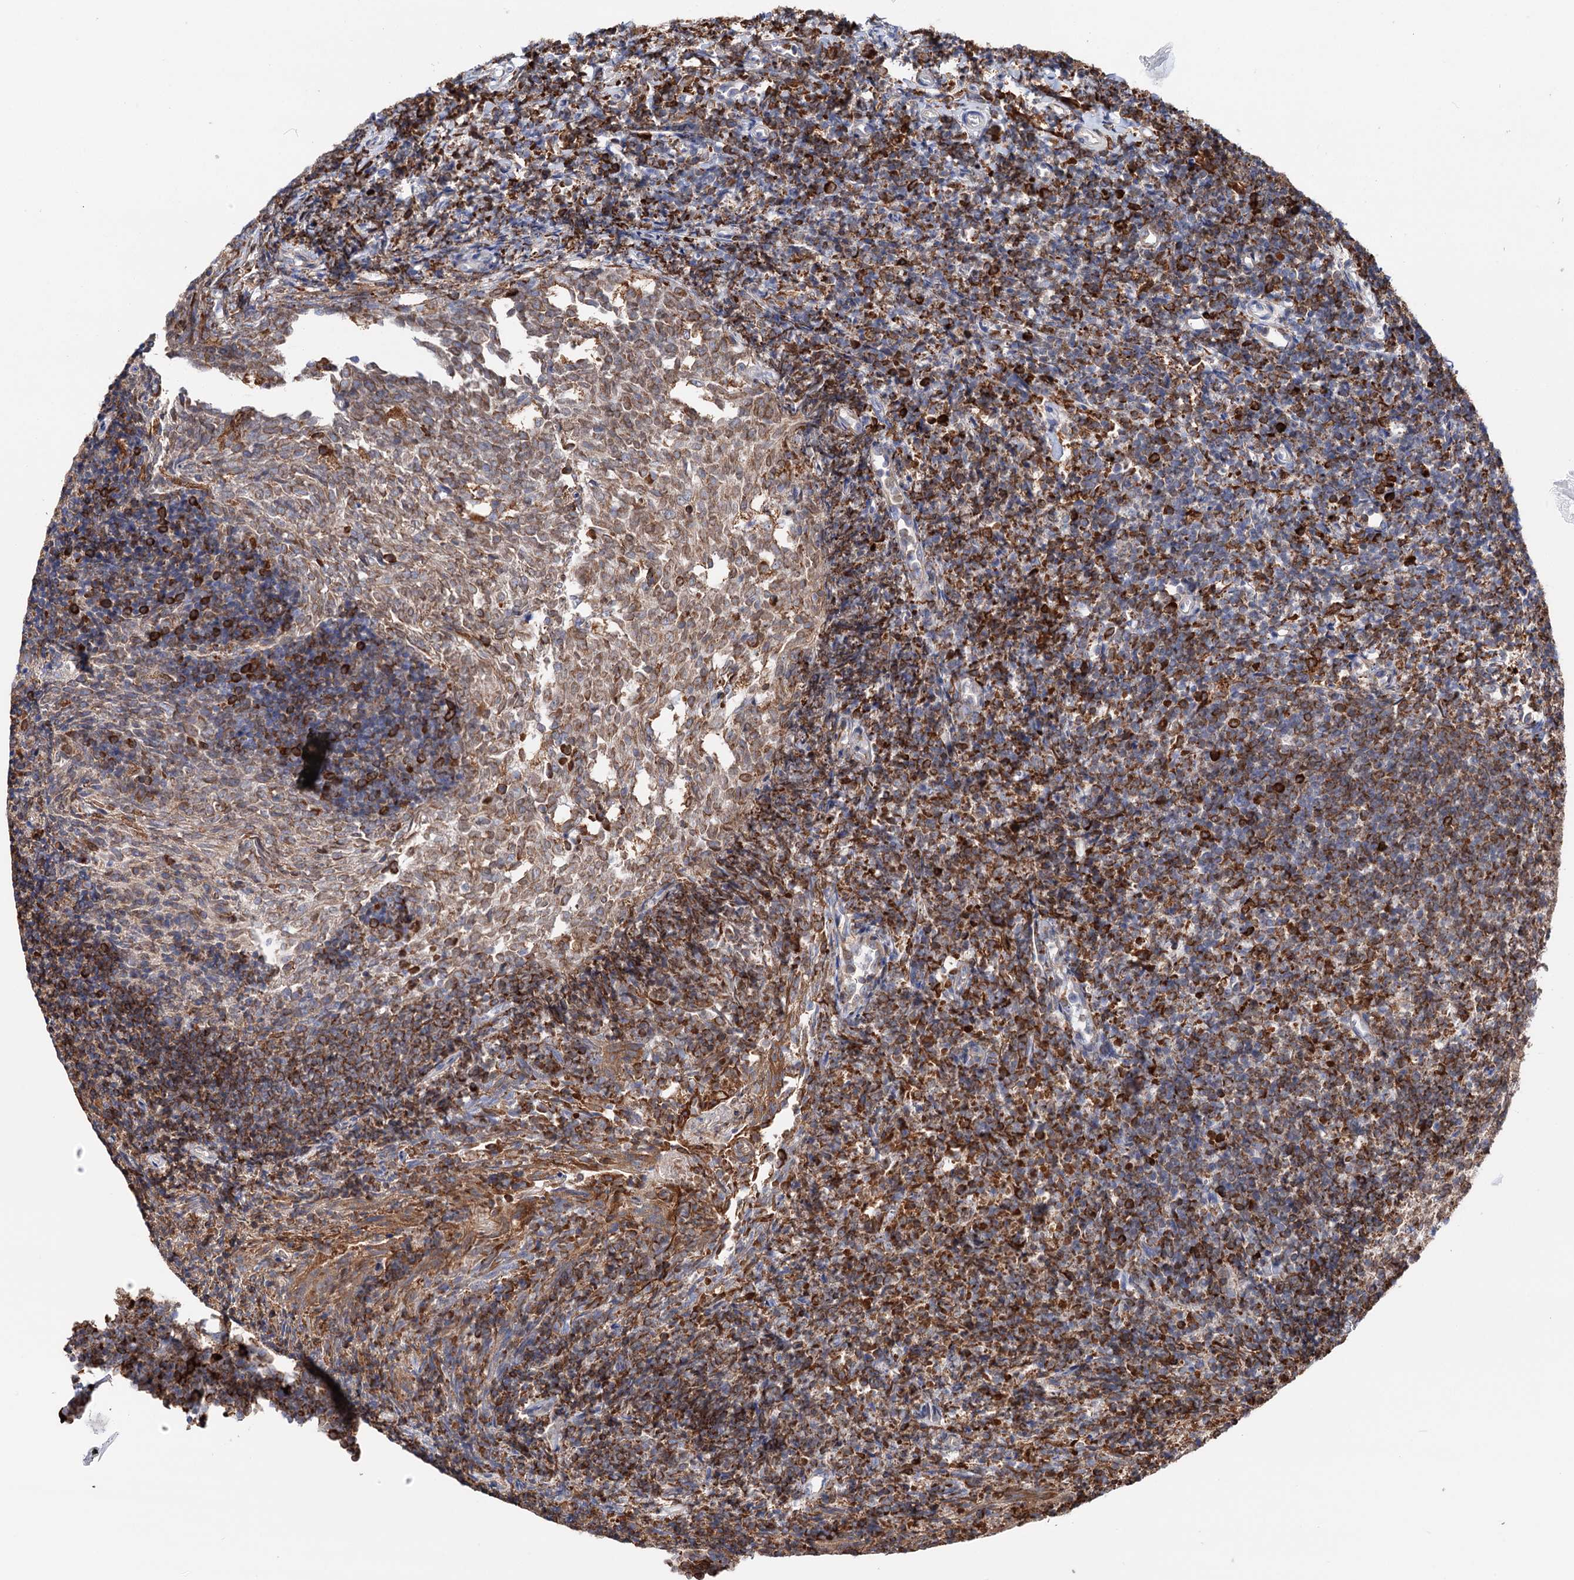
{"staining": {"intensity": "strong", "quantity": "25%-75%", "location": "cytoplasmic/membranous"}, "tissue": "tonsil", "cell_type": "Germinal center cells", "image_type": "normal", "snomed": [{"axis": "morphology", "description": "Normal tissue, NOS"}, {"axis": "topography", "description": "Tonsil"}], "caption": "An IHC histopathology image of unremarkable tissue is shown. Protein staining in brown shows strong cytoplasmic/membranous positivity in tonsil within germinal center cells. (Brightfield microscopy of DAB IHC at high magnification).", "gene": "ERP29", "patient": {"sex": "female", "age": 10}}